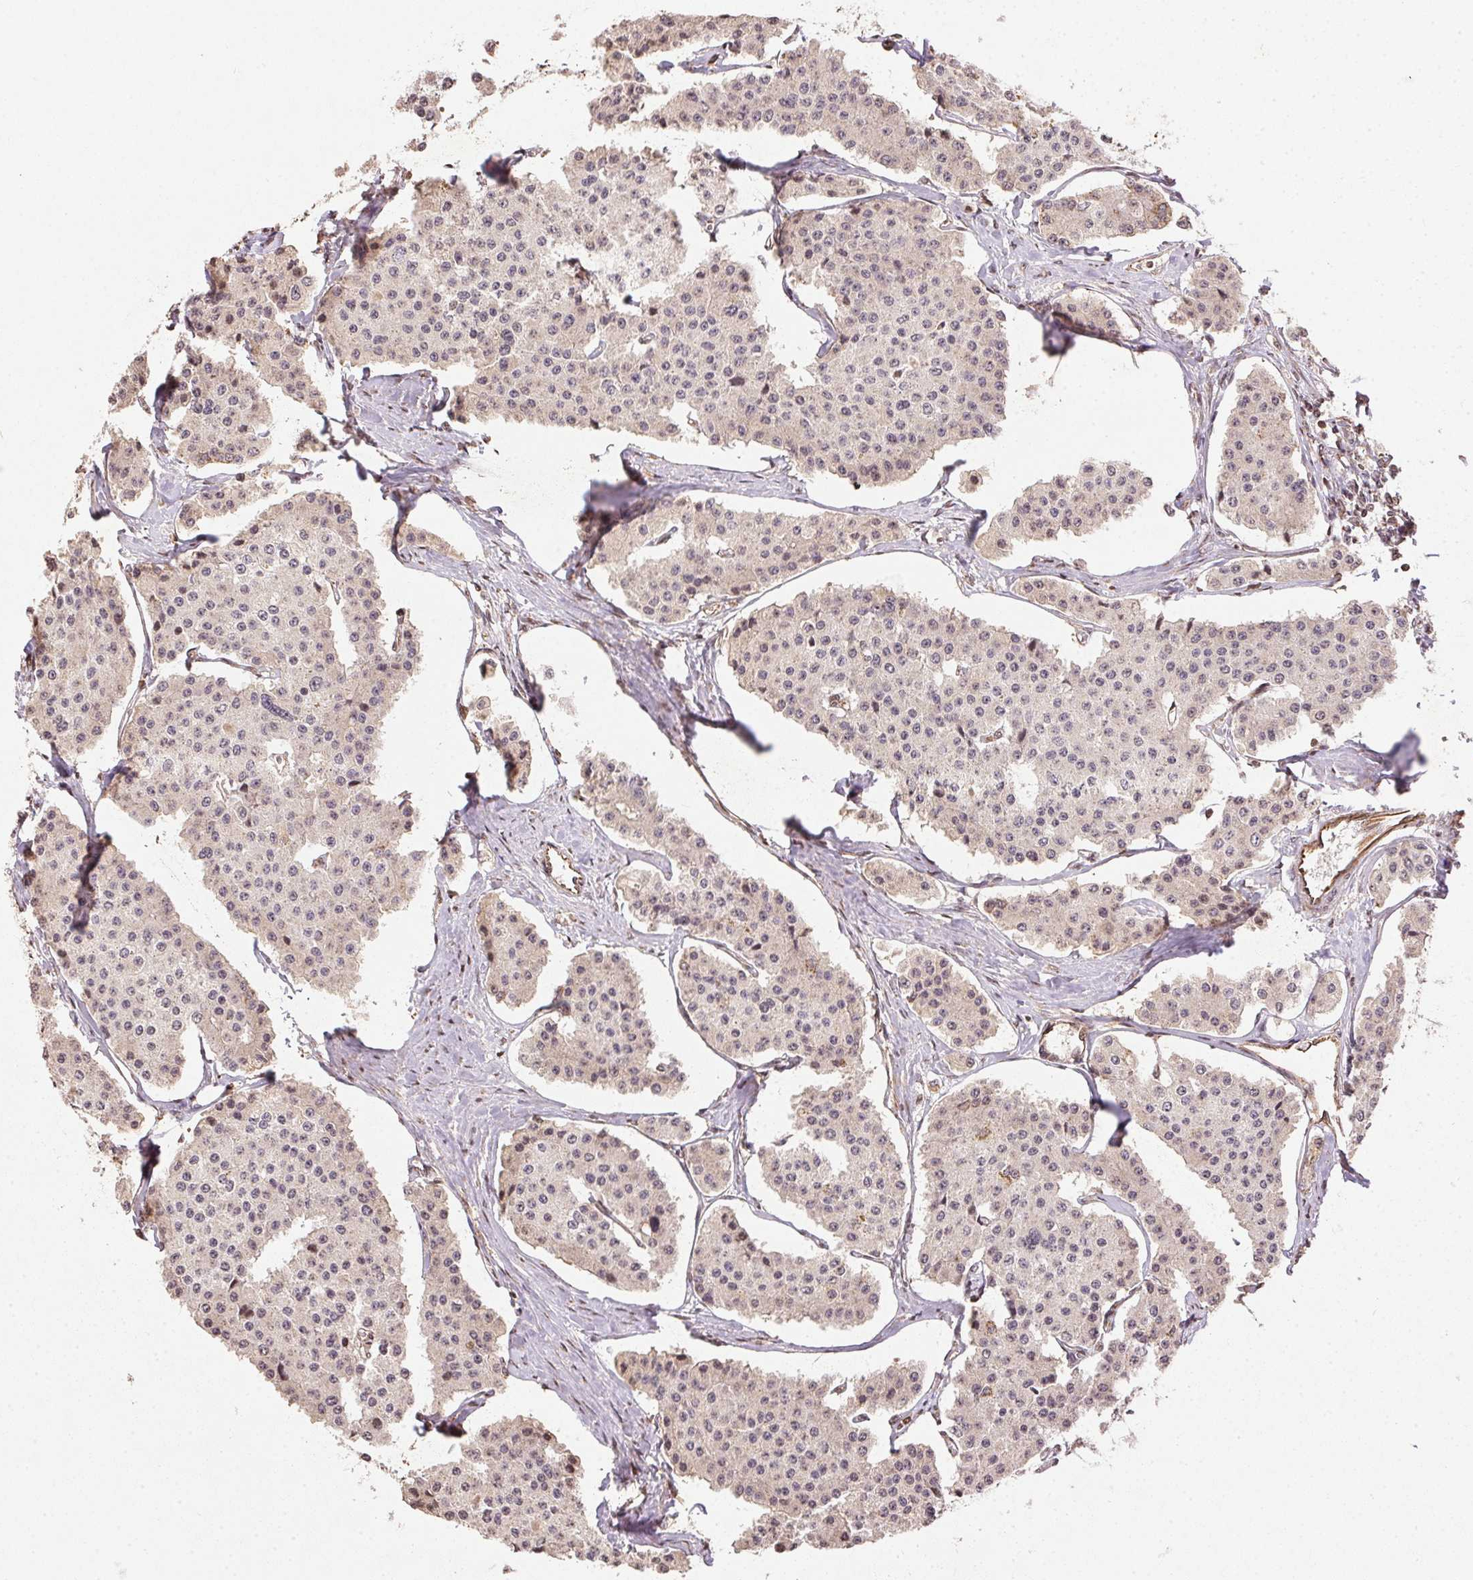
{"staining": {"intensity": "weak", "quantity": "25%-75%", "location": "cytoplasmic/membranous"}, "tissue": "carcinoid", "cell_type": "Tumor cells", "image_type": "cancer", "snomed": [{"axis": "morphology", "description": "Carcinoid, malignant, NOS"}, {"axis": "topography", "description": "Small intestine"}], "caption": "IHC of human carcinoid shows low levels of weak cytoplasmic/membranous positivity in about 25%-75% of tumor cells.", "gene": "SPRED2", "patient": {"sex": "female", "age": 65}}